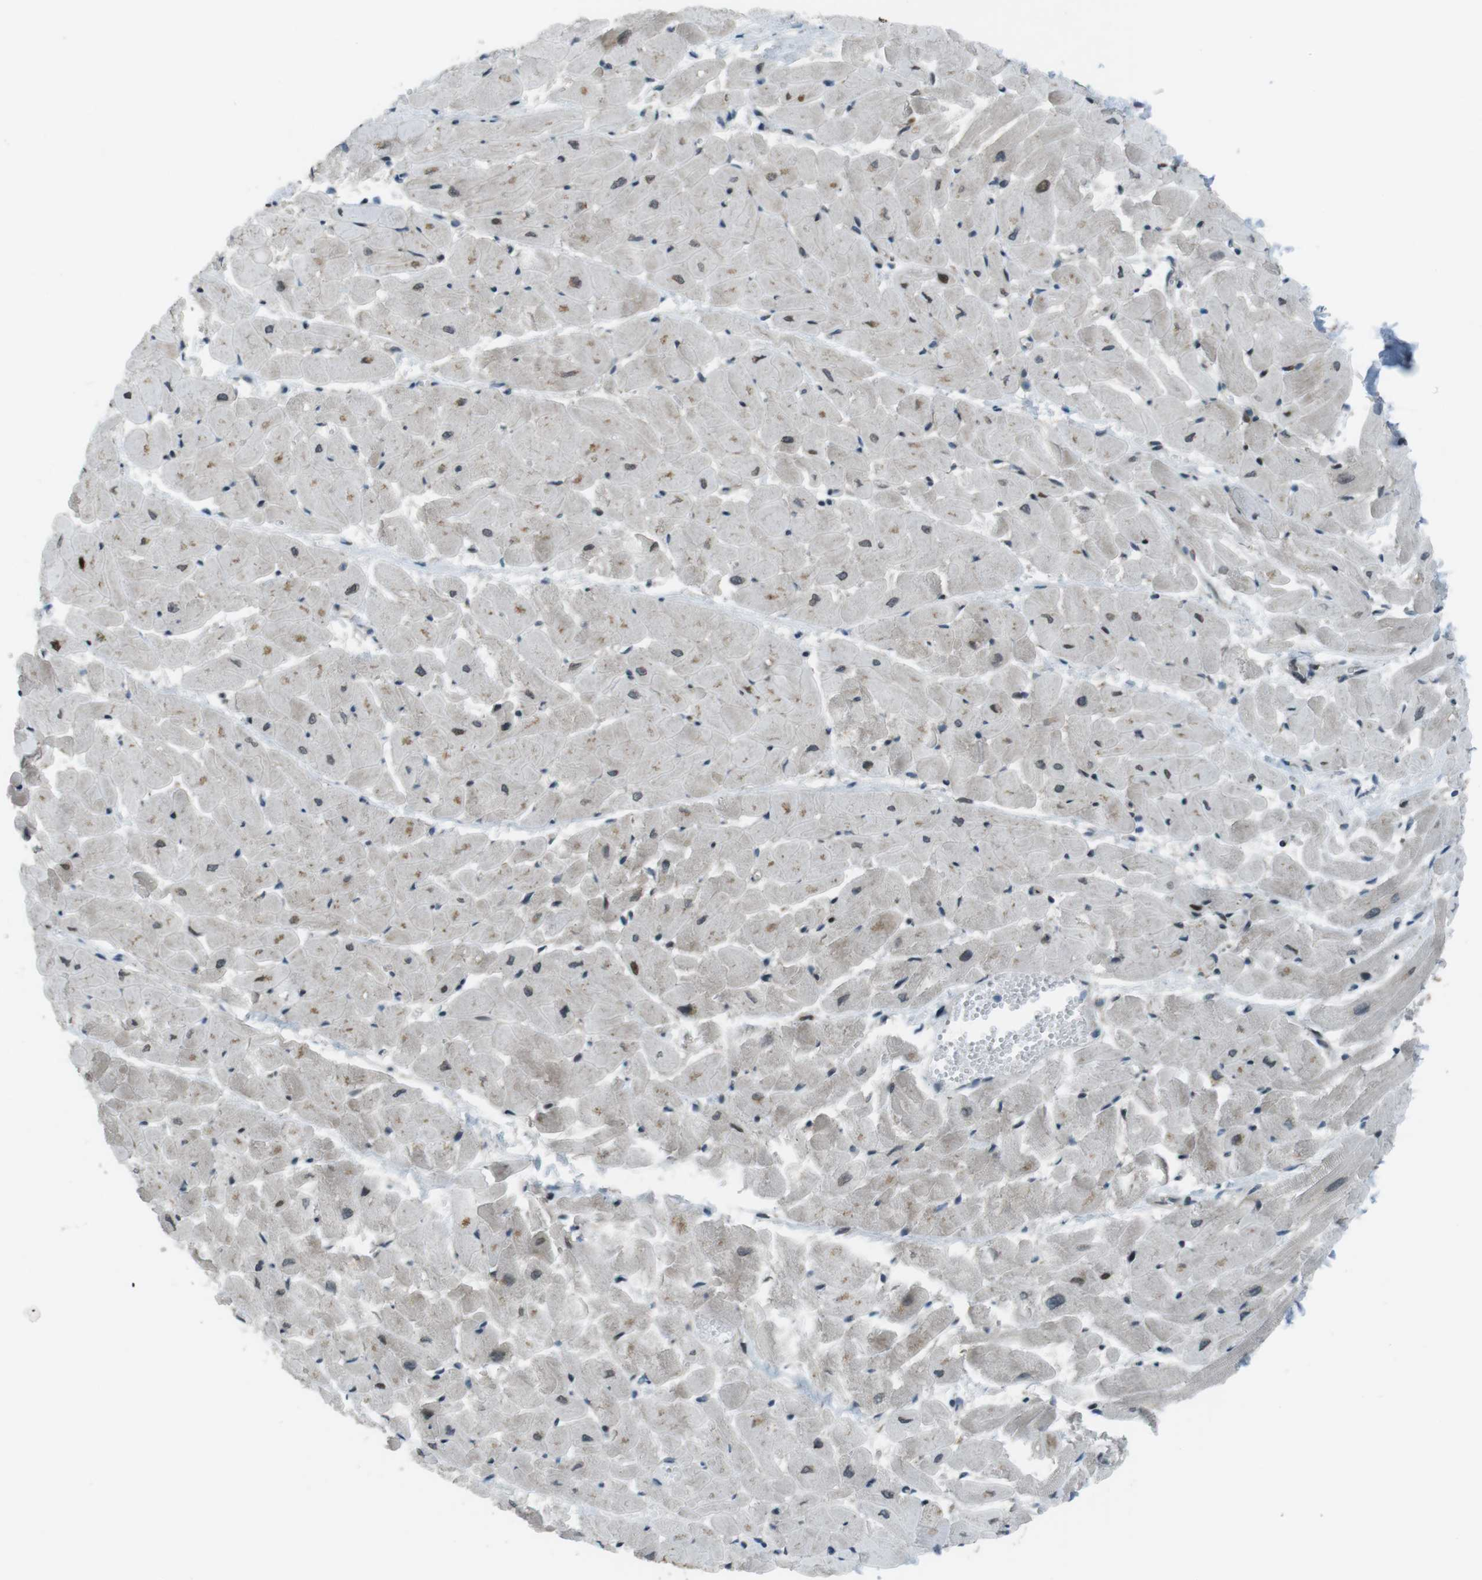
{"staining": {"intensity": "strong", "quantity": "25%-75%", "location": "cytoplasmic/membranous"}, "tissue": "heart muscle", "cell_type": "Cardiomyocytes", "image_type": "normal", "snomed": [{"axis": "morphology", "description": "Normal tissue, NOS"}, {"axis": "topography", "description": "Heart"}], "caption": "Immunohistochemical staining of benign human heart muscle exhibits high levels of strong cytoplasmic/membranous staining in about 25%-75% of cardiomyocytes.", "gene": "ZNF330", "patient": {"sex": "female", "age": 19}}